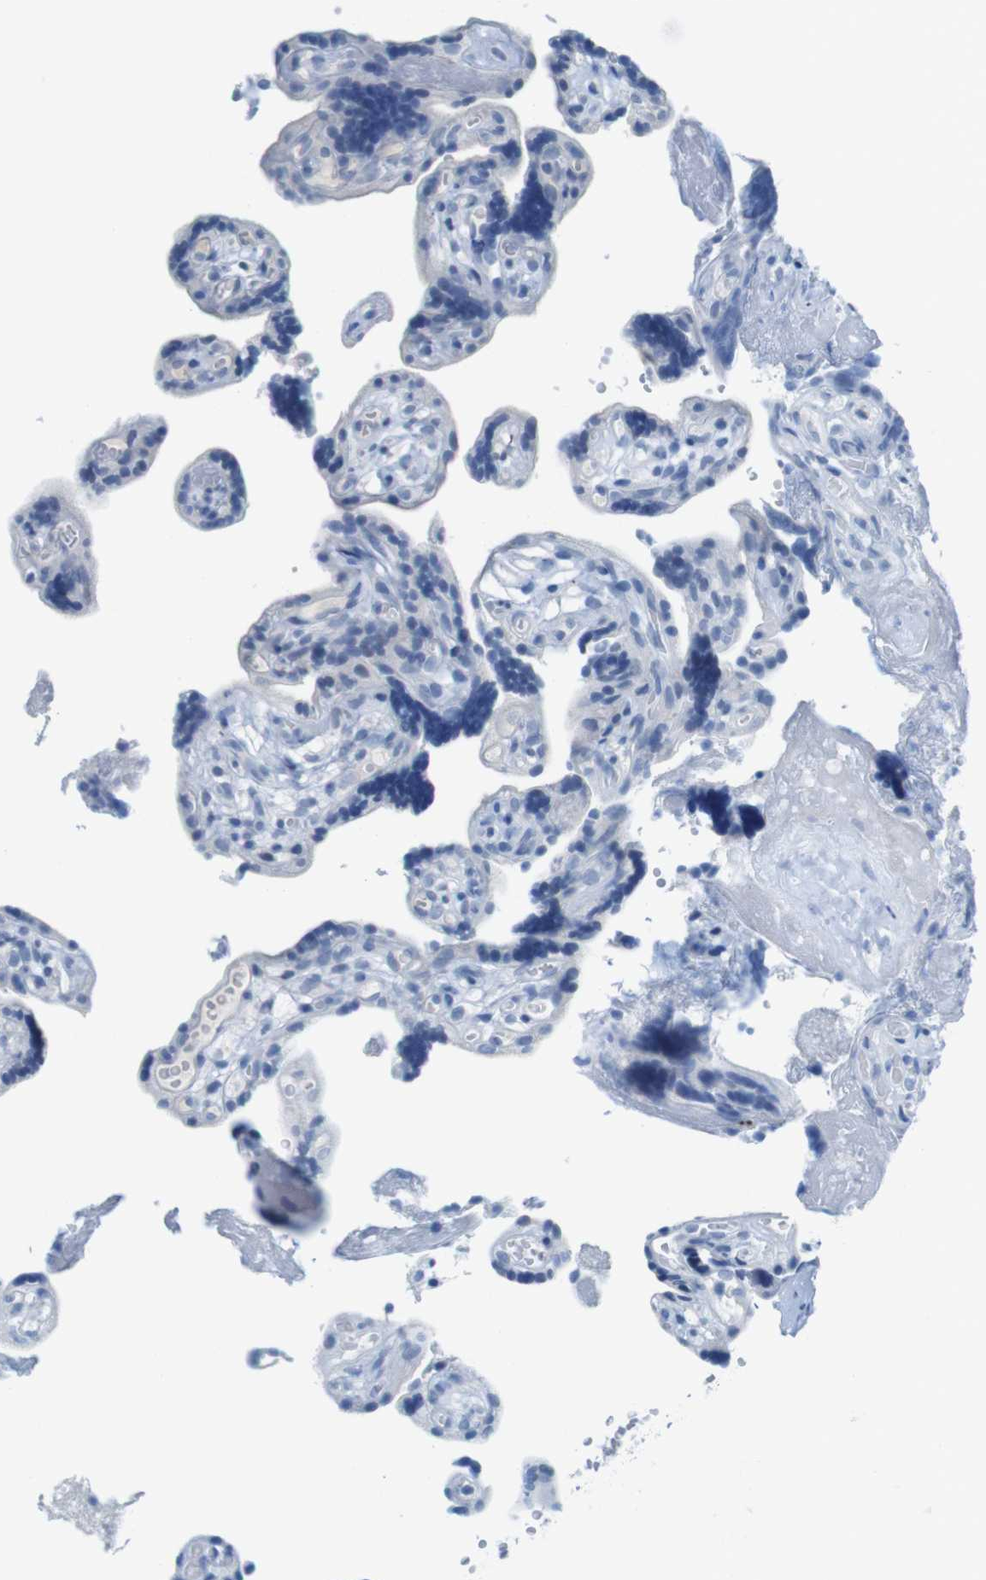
{"staining": {"intensity": "negative", "quantity": "none", "location": "none"}, "tissue": "placenta", "cell_type": "Trophoblastic cells", "image_type": "normal", "snomed": [{"axis": "morphology", "description": "Normal tissue, NOS"}, {"axis": "topography", "description": "Placenta"}], "caption": "Immunohistochemical staining of unremarkable placenta demonstrates no significant expression in trophoblastic cells. (DAB (3,3'-diaminobenzidine) immunohistochemistry (IHC) visualized using brightfield microscopy, high magnification).", "gene": "OPN1SW", "patient": {"sex": "female", "age": 30}}